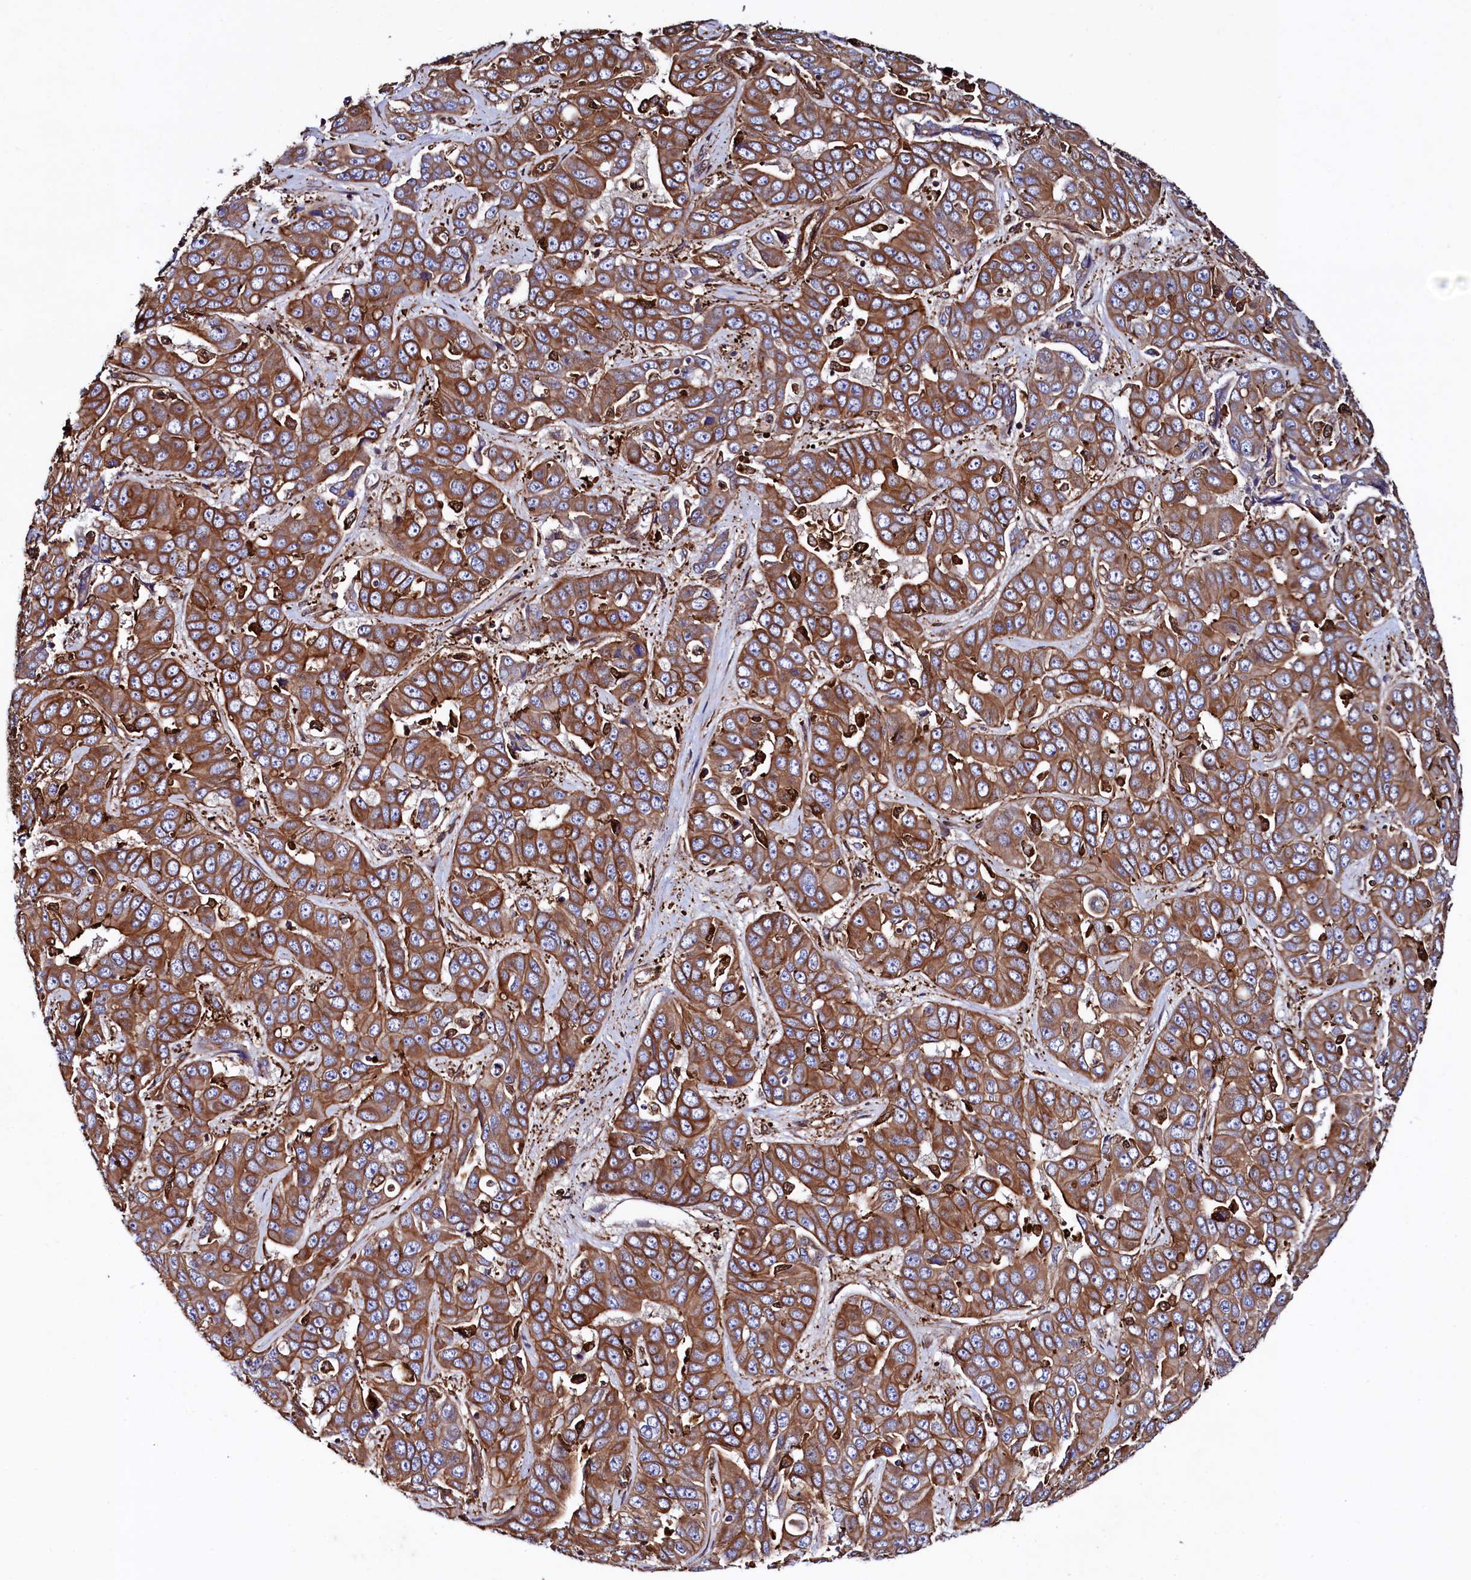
{"staining": {"intensity": "moderate", "quantity": ">75%", "location": "cytoplasmic/membranous"}, "tissue": "liver cancer", "cell_type": "Tumor cells", "image_type": "cancer", "snomed": [{"axis": "morphology", "description": "Cholangiocarcinoma"}, {"axis": "topography", "description": "Liver"}], "caption": "Liver cancer (cholangiocarcinoma) was stained to show a protein in brown. There is medium levels of moderate cytoplasmic/membranous positivity in about >75% of tumor cells.", "gene": "STAMBPL1", "patient": {"sex": "female", "age": 52}}